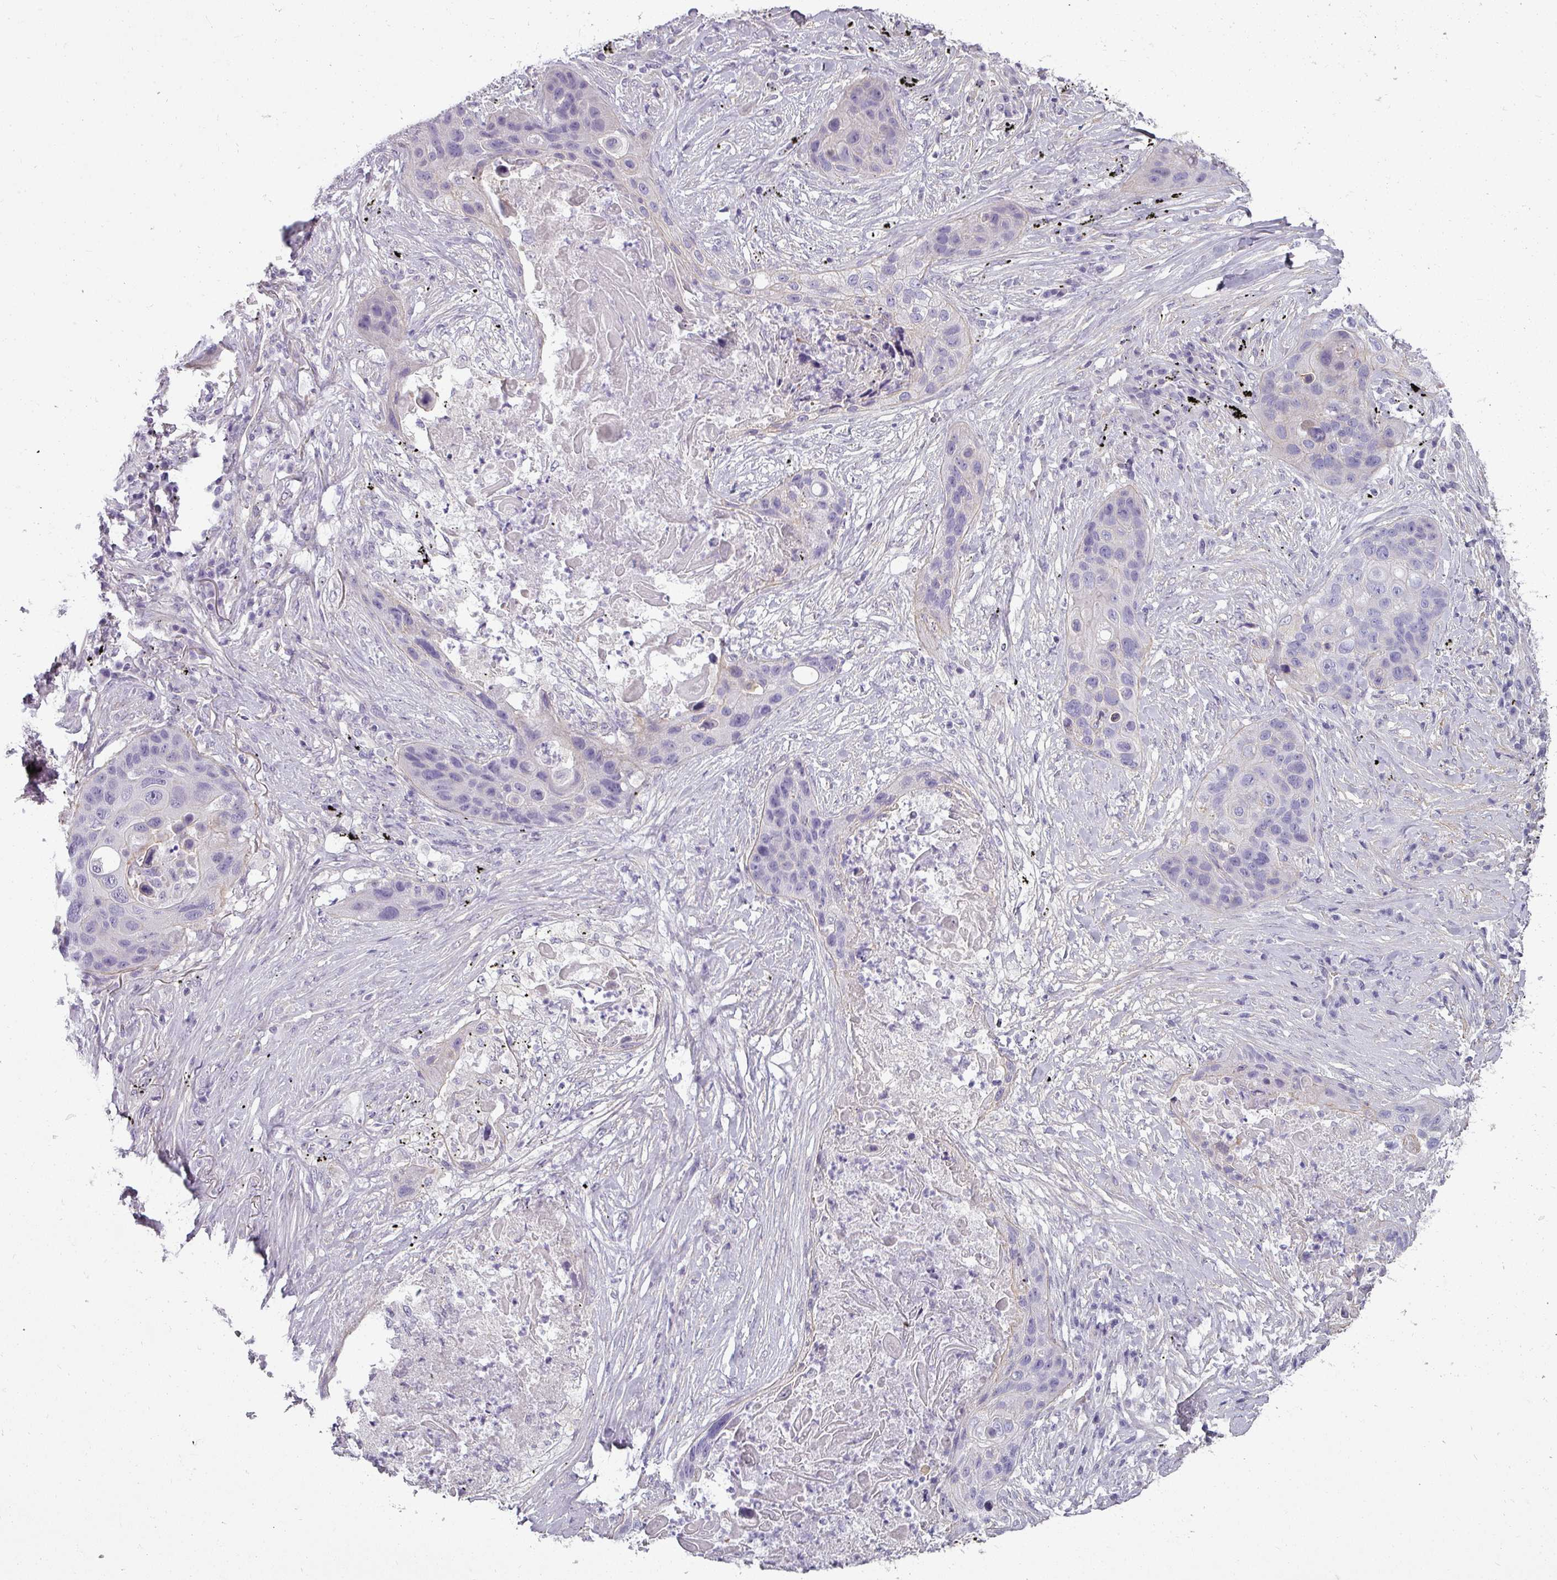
{"staining": {"intensity": "negative", "quantity": "none", "location": "none"}, "tissue": "lung cancer", "cell_type": "Tumor cells", "image_type": "cancer", "snomed": [{"axis": "morphology", "description": "Squamous cell carcinoma, NOS"}, {"axis": "topography", "description": "Lung"}], "caption": "This image is of lung squamous cell carcinoma stained with IHC to label a protein in brown with the nuclei are counter-stained blue. There is no expression in tumor cells.", "gene": "ASB1", "patient": {"sex": "female", "age": 63}}